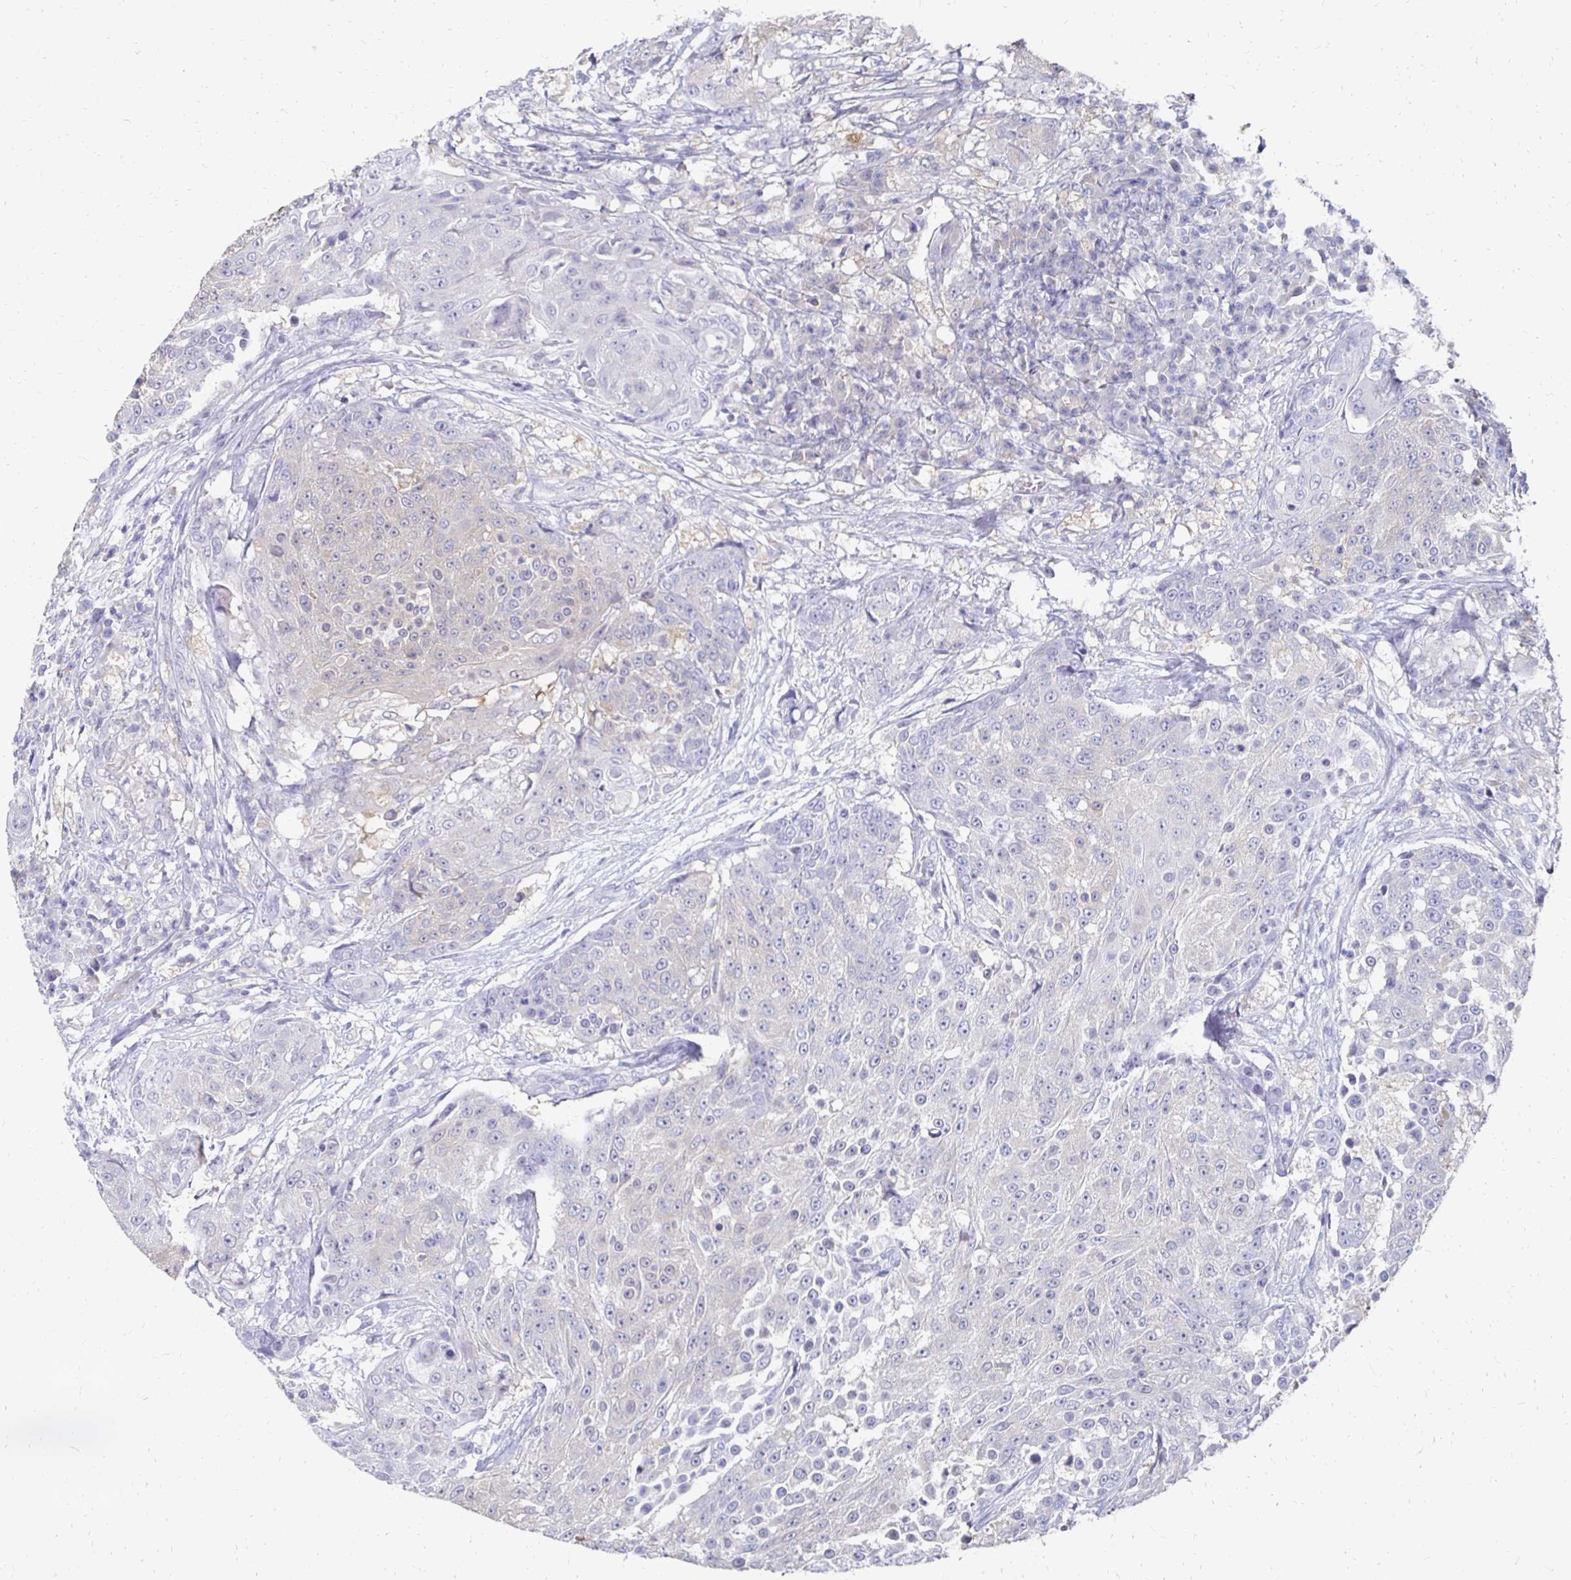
{"staining": {"intensity": "negative", "quantity": "none", "location": "none"}, "tissue": "urothelial cancer", "cell_type": "Tumor cells", "image_type": "cancer", "snomed": [{"axis": "morphology", "description": "Urothelial carcinoma, High grade"}, {"axis": "topography", "description": "Urinary bladder"}], "caption": "High power microscopy histopathology image of an immunohistochemistry (IHC) photomicrograph of urothelial cancer, revealing no significant expression in tumor cells.", "gene": "SYCP3", "patient": {"sex": "female", "age": 63}}